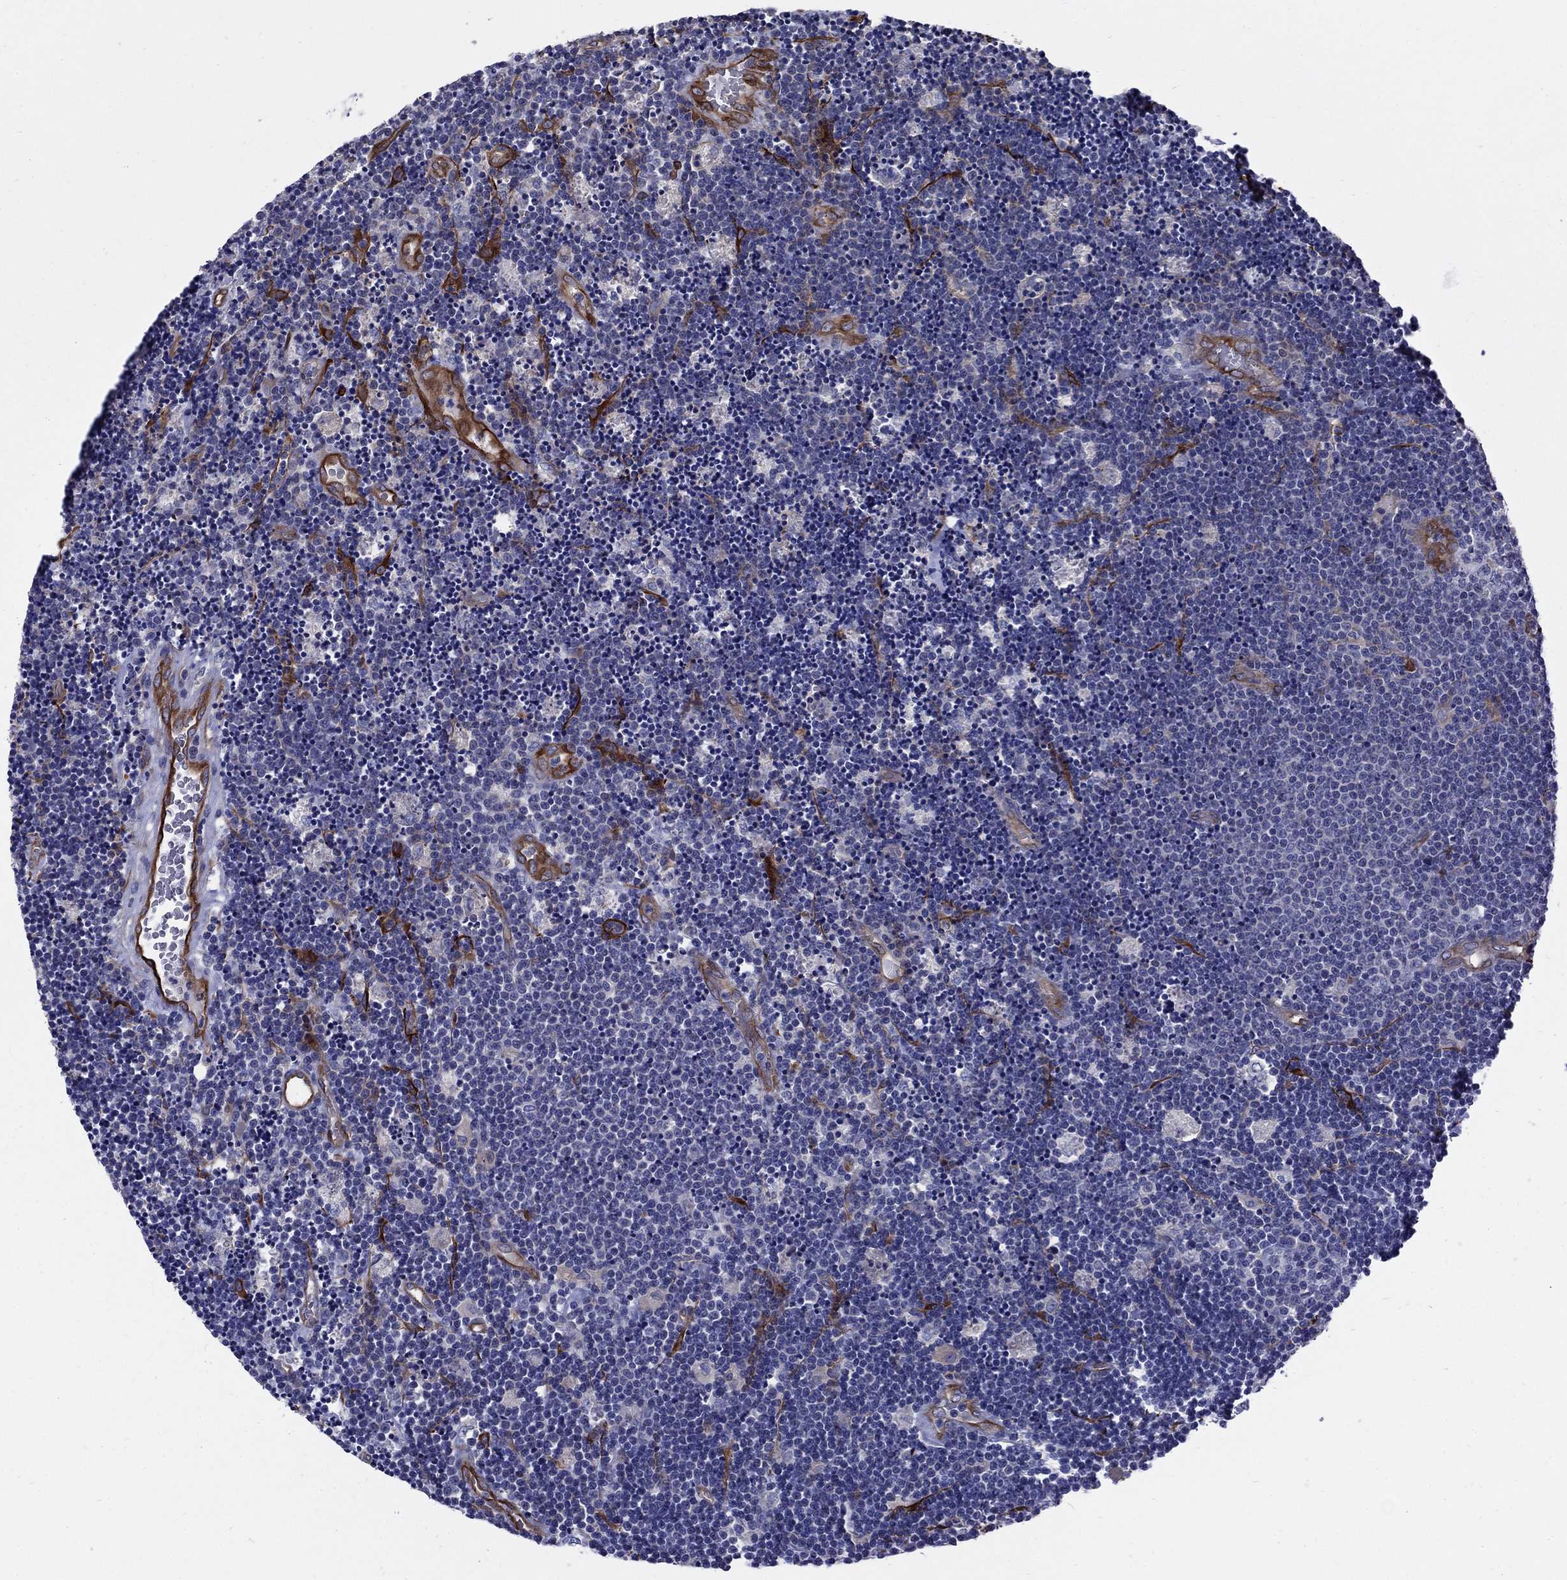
{"staining": {"intensity": "negative", "quantity": "none", "location": "none"}, "tissue": "lymphoma", "cell_type": "Tumor cells", "image_type": "cancer", "snomed": [{"axis": "morphology", "description": "Malignant lymphoma, non-Hodgkin's type, Low grade"}, {"axis": "topography", "description": "Brain"}], "caption": "DAB (3,3'-diaminobenzidine) immunohistochemical staining of low-grade malignant lymphoma, non-Hodgkin's type exhibits no significant positivity in tumor cells. (Brightfield microscopy of DAB (3,3'-diaminobenzidine) IHC at high magnification).", "gene": "EMP2", "patient": {"sex": "female", "age": 66}}